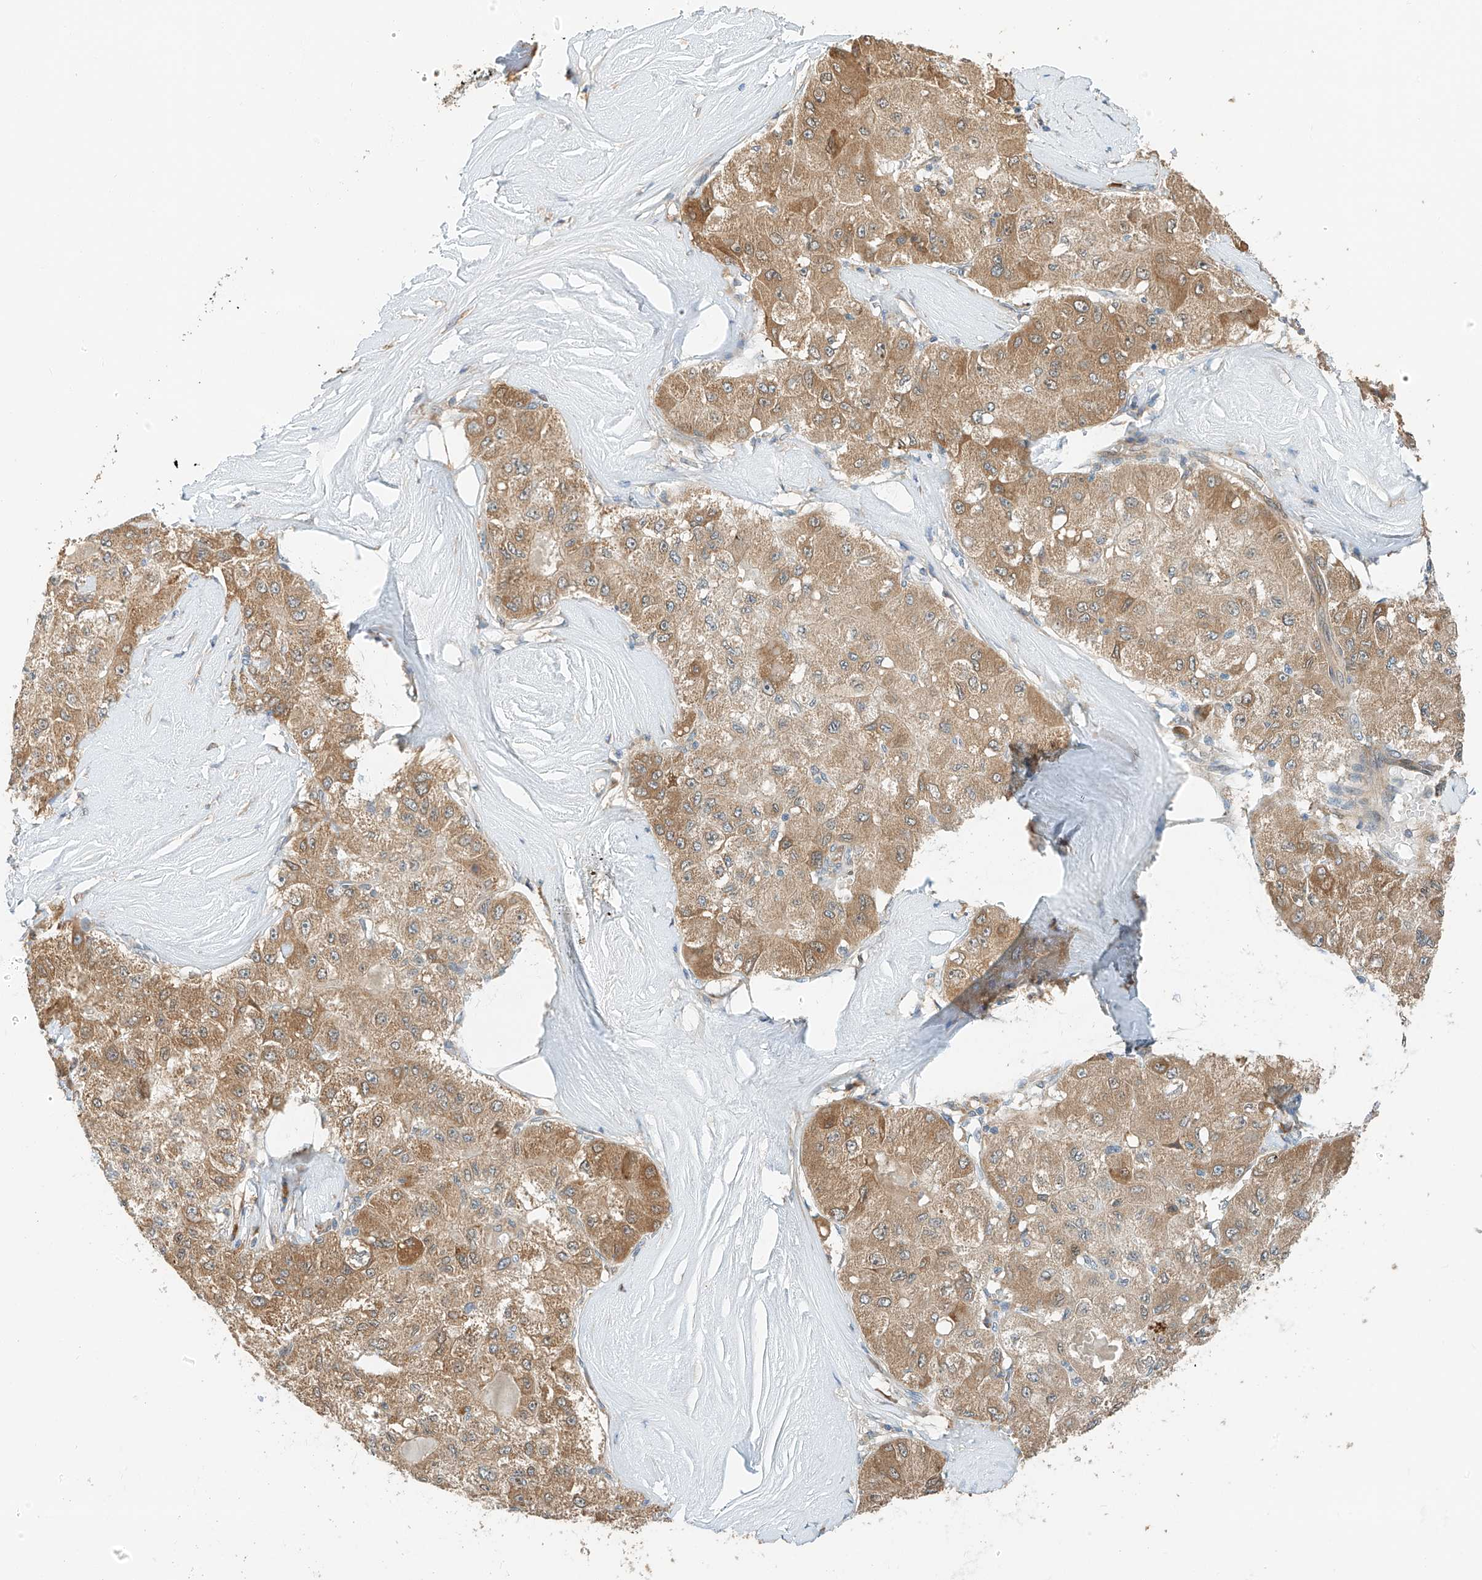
{"staining": {"intensity": "moderate", "quantity": ">75%", "location": "cytoplasmic/membranous"}, "tissue": "liver cancer", "cell_type": "Tumor cells", "image_type": "cancer", "snomed": [{"axis": "morphology", "description": "Carcinoma, Hepatocellular, NOS"}, {"axis": "topography", "description": "Liver"}], "caption": "Tumor cells reveal medium levels of moderate cytoplasmic/membranous staining in about >75% of cells in human liver cancer. (Stains: DAB in brown, nuclei in blue, Microscopy: brightfield microscopy at high magnification).", "gene": "PPA2", "patient": {"sex": "male", "age": 80}}